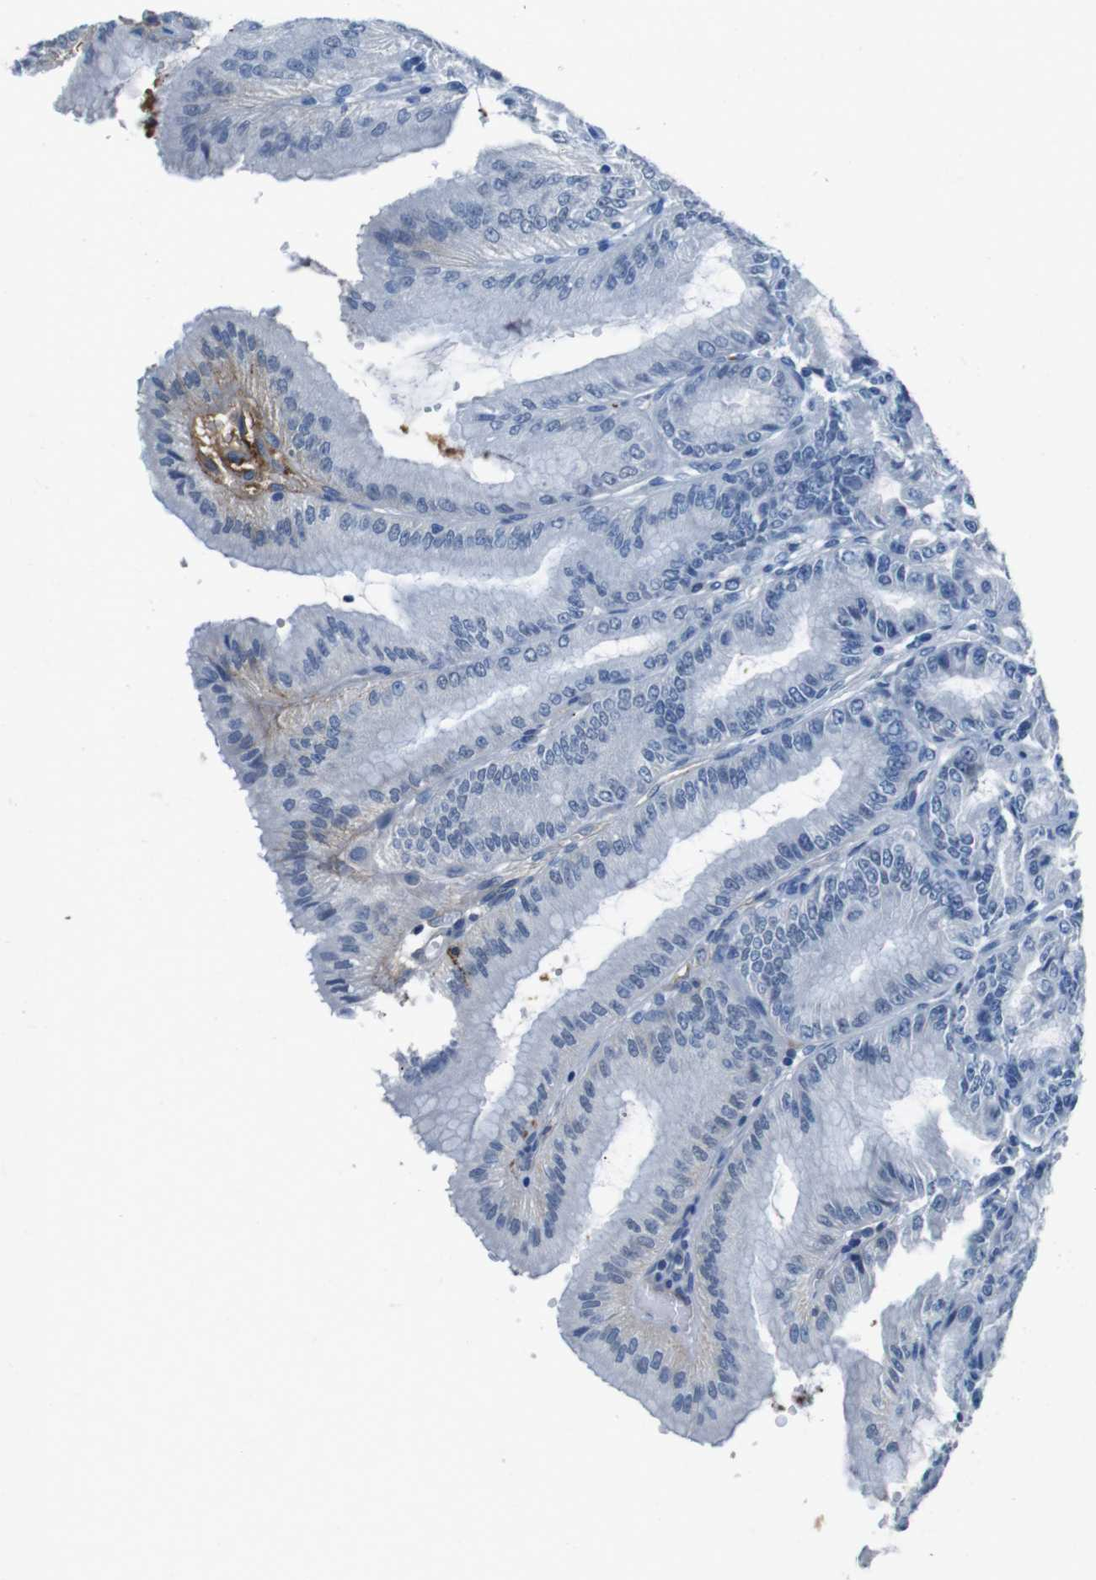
{"staining": {"intensity": "moderate", "quantity": "<25%", "location": "cytoplasmic/membranous"}, "tissue": "stomach", "cell_type": "Glandular cells", "image_type": "normal", "snomed": [{"axis": "morphology", "description": "Normal tissue, NOS"}, {"axis": "topography", "description": "Stomach, lower"}], "caption": "DAB immunohistochemical staining of unremarkable stomach exhibits moderate cytoplasmic/membranous protein positivity in about <25% of glandular cells.", "gene": "TMPRSS15", "patient": {"sex": "male", "age": 71}}